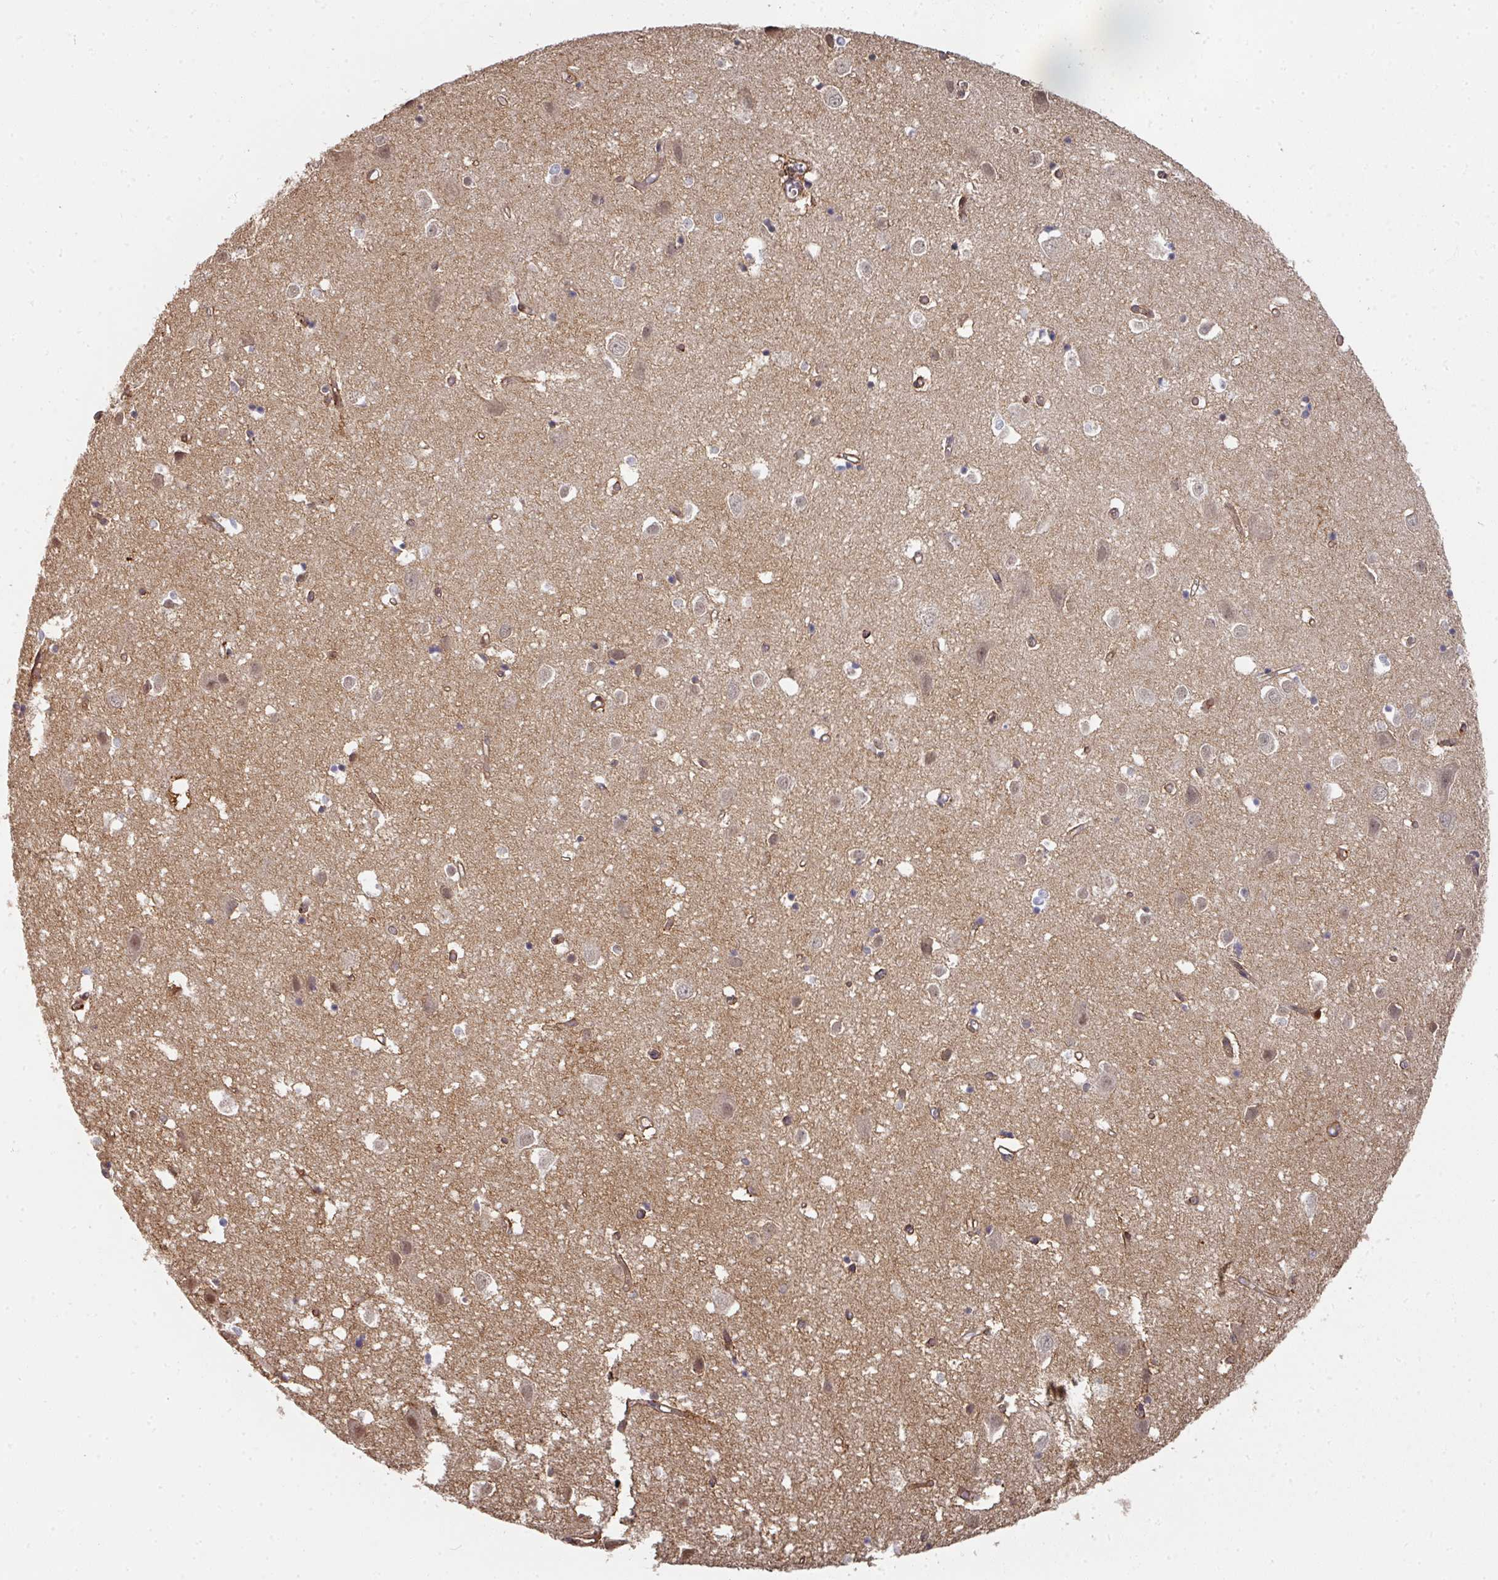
{"staining": {"intensity": "moderate", "quantity": ">75%", "location": "cytoplasmic/membranous"}, "tissue": "cerebral cortex", "cell_type": "Endothelial cells", "image_type": "normal", "snomed": [{"axis": "morphology", "description": "Normal tissue, NOS"}, {"axis": "topography", "description": "Cerebral cortex"}], "caption": "Immunohistochemistry (IHC) of normal cerebral cortex exhibits medium levels of moderate cytoplasmic/membranous positivity in approximately >75% of endothelial cells.", "gene": "CA7", "patient": {"sex": "male", "age": 70}}